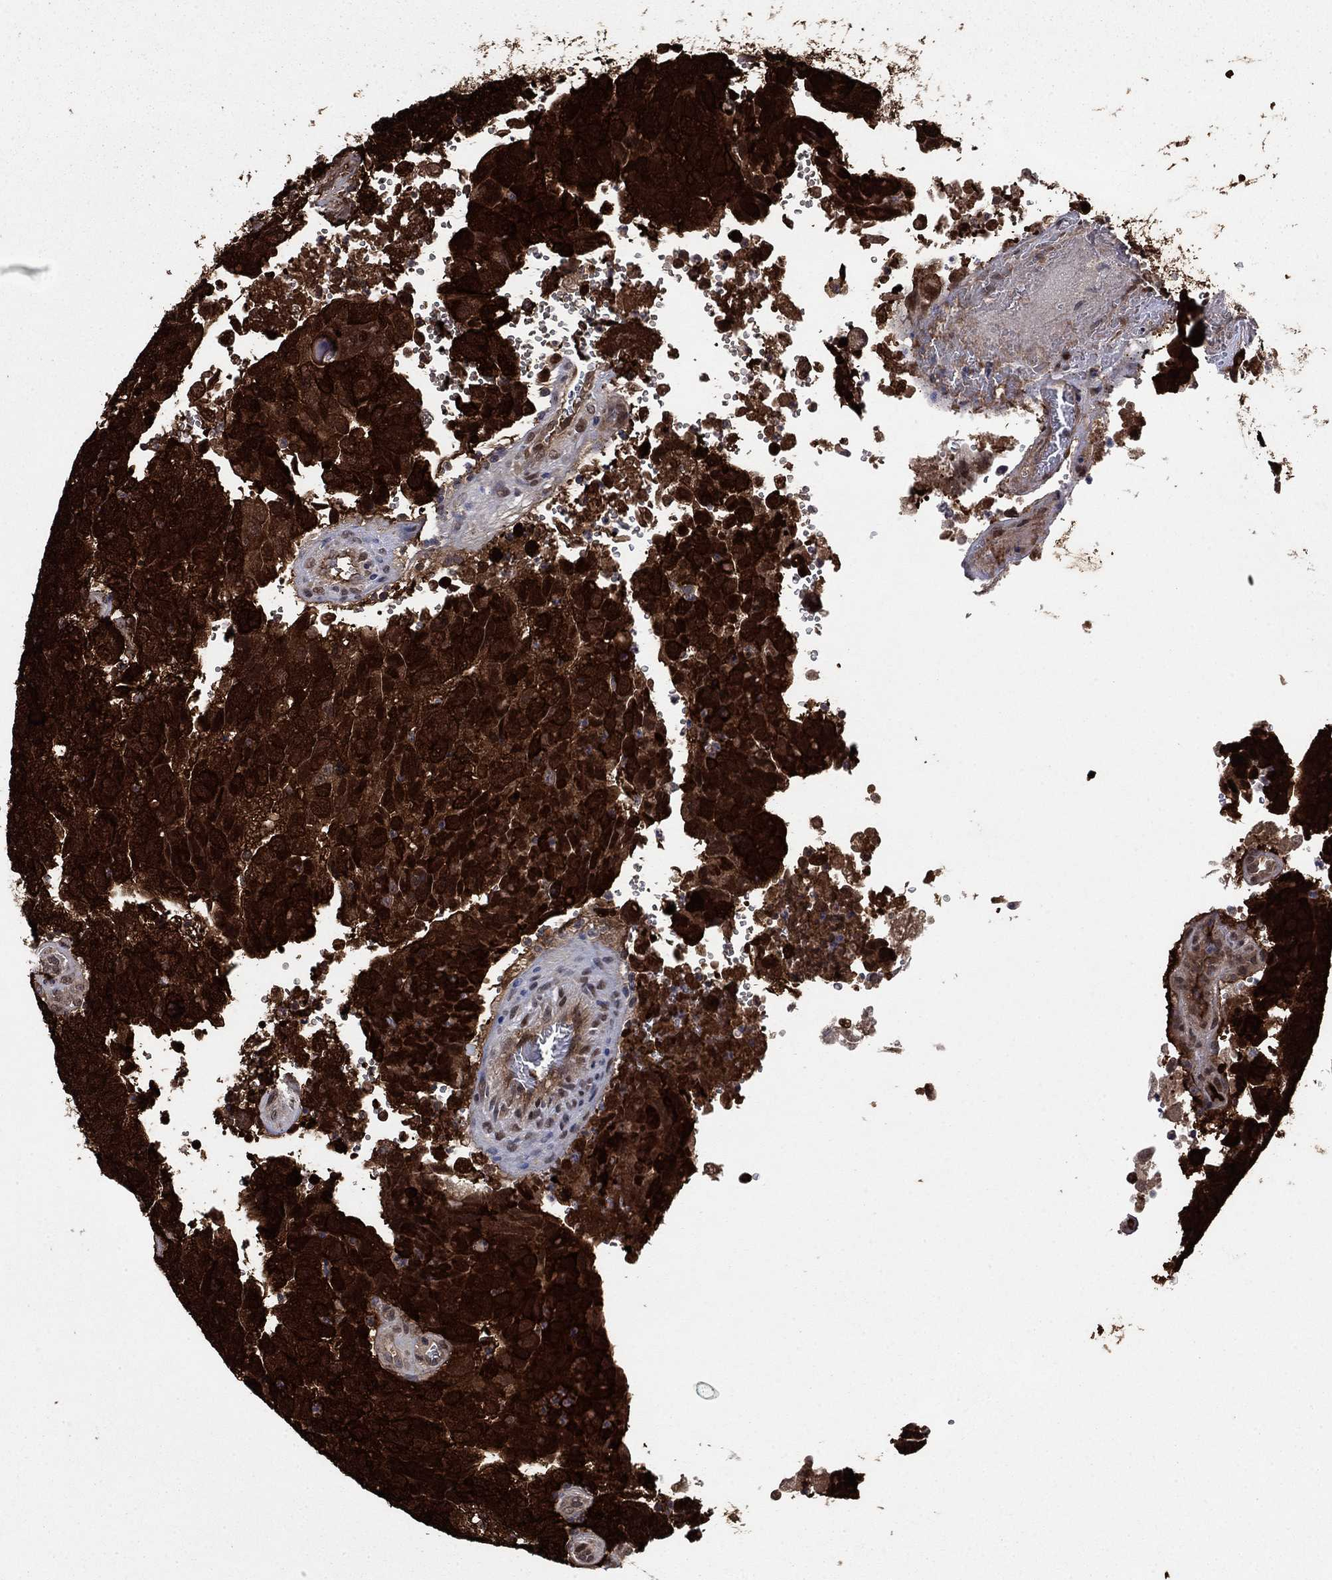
{"staining": {"intensity": "strong", "quantity": ">75%", "location": "cytoplasmic/membranous"}, "tissue": "testis cancer", "cell_type": "Tumor cells", "image_type": "cancer", "snomed": [{"axis": "morphology", "description": "Carcinoma, Embryonal, NOS"}, {"axis": "topography", "description": "Testis"}], "caption": "Approximately >75% of tumor cells in human testis cancer demonstrate strong cytoplasmic/membranous protein expression as visualized by brown immunohistochemical staining.", "gene": "FKBP4", "patient": {"sex": "male", "age": 24}}